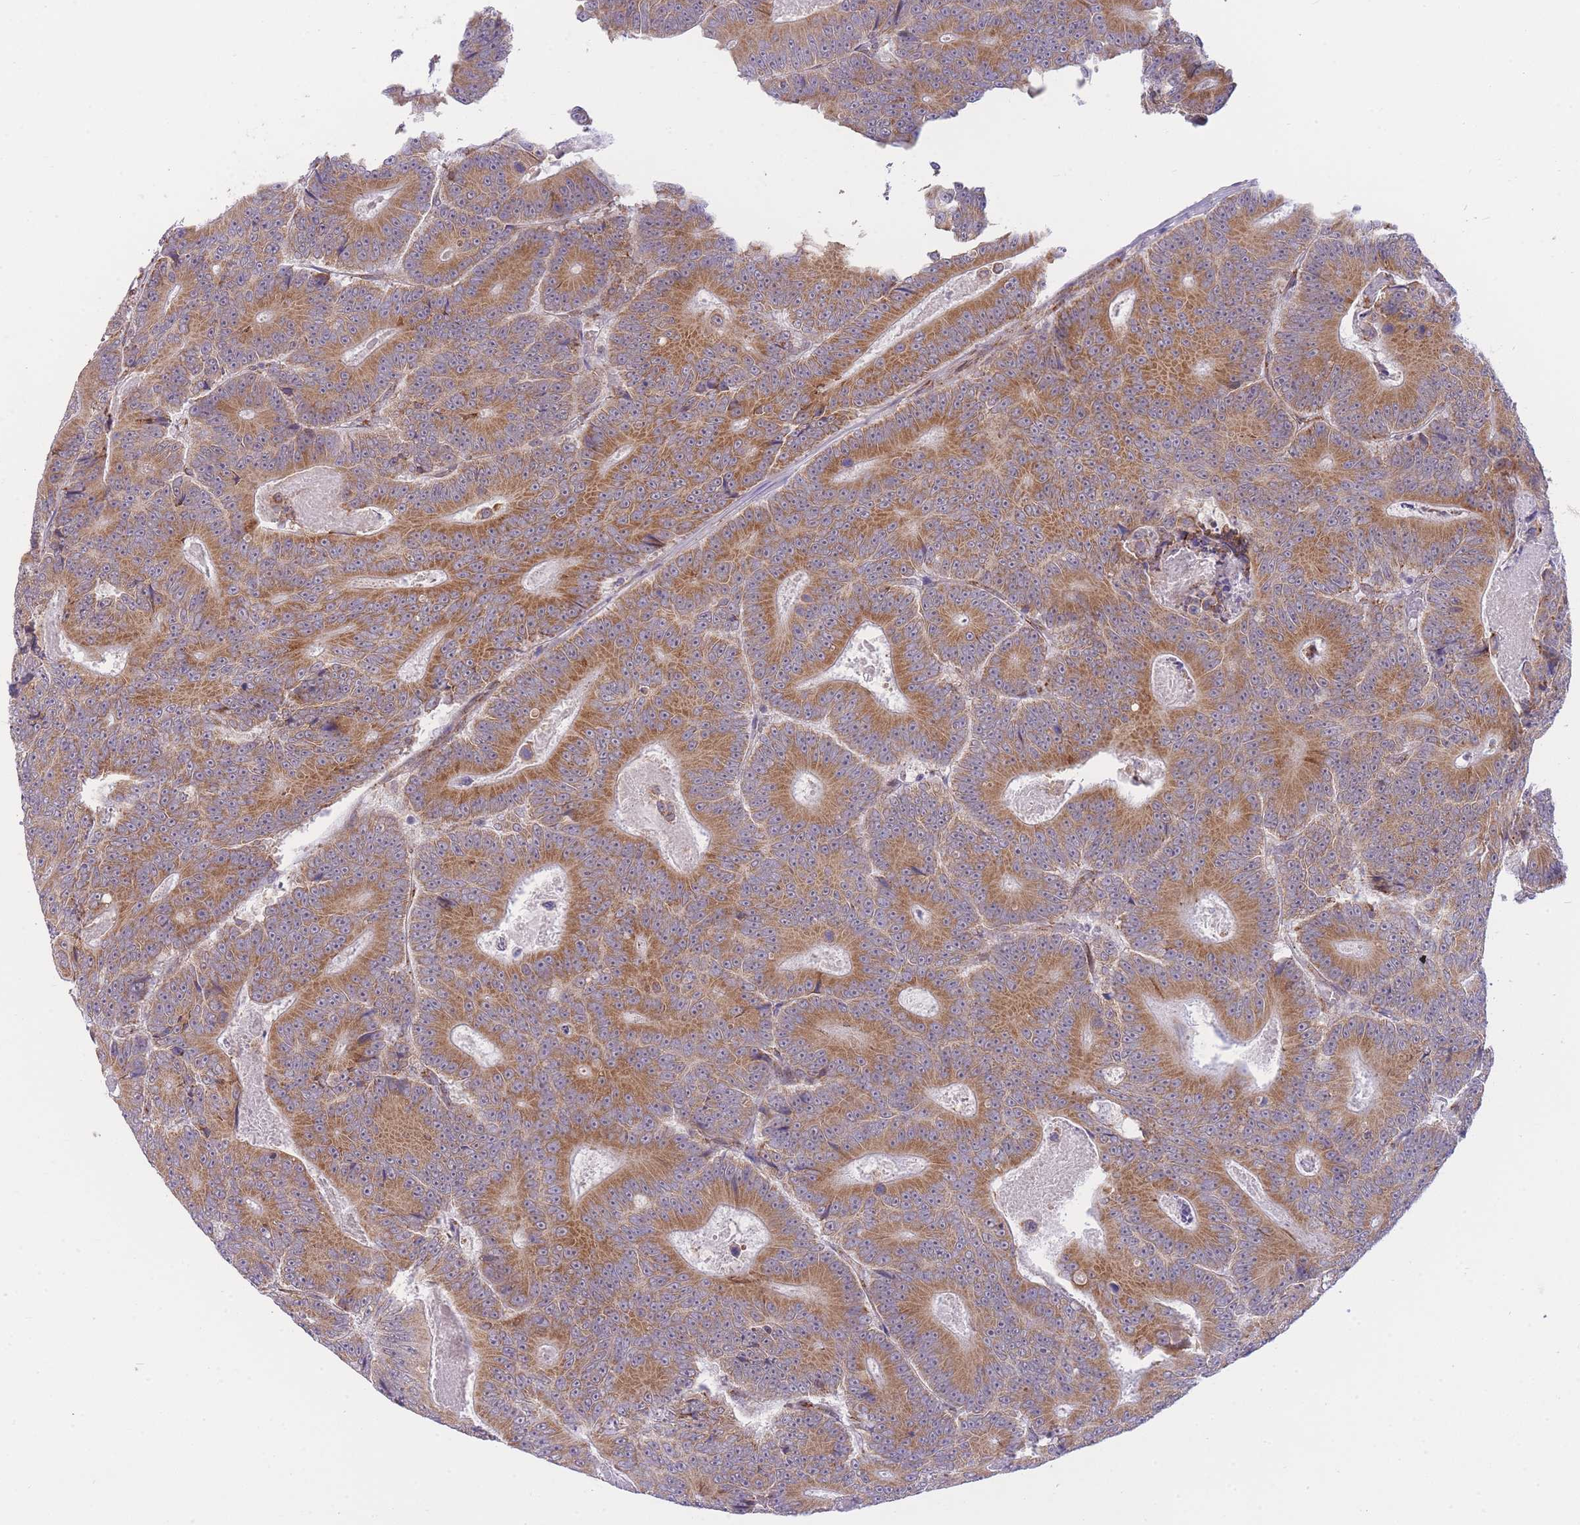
{"staining": {"intensity": "moderate", "quantity": ">75%", "location": "cytoplasmic/membranous"}, "tissue": "colorectal cancer", "cell_type": "Tumor cells", "image_type": "cancer", "snomed": [{"axis": "morphology", "description": "Adenocarcinoma, NOS"}, {"axis": "topography", "description": "Colon"}], "caption": "Immunohistochemistry (IHC) micrograph of human colorectal cancer stained for a protein (brown), which displays medium levels of moderate cytoplasmic/membranous positivity in about >75% of tumor cells.", "gene": "EXOSC8", "patient": {"sex": "male", "age": 83}}